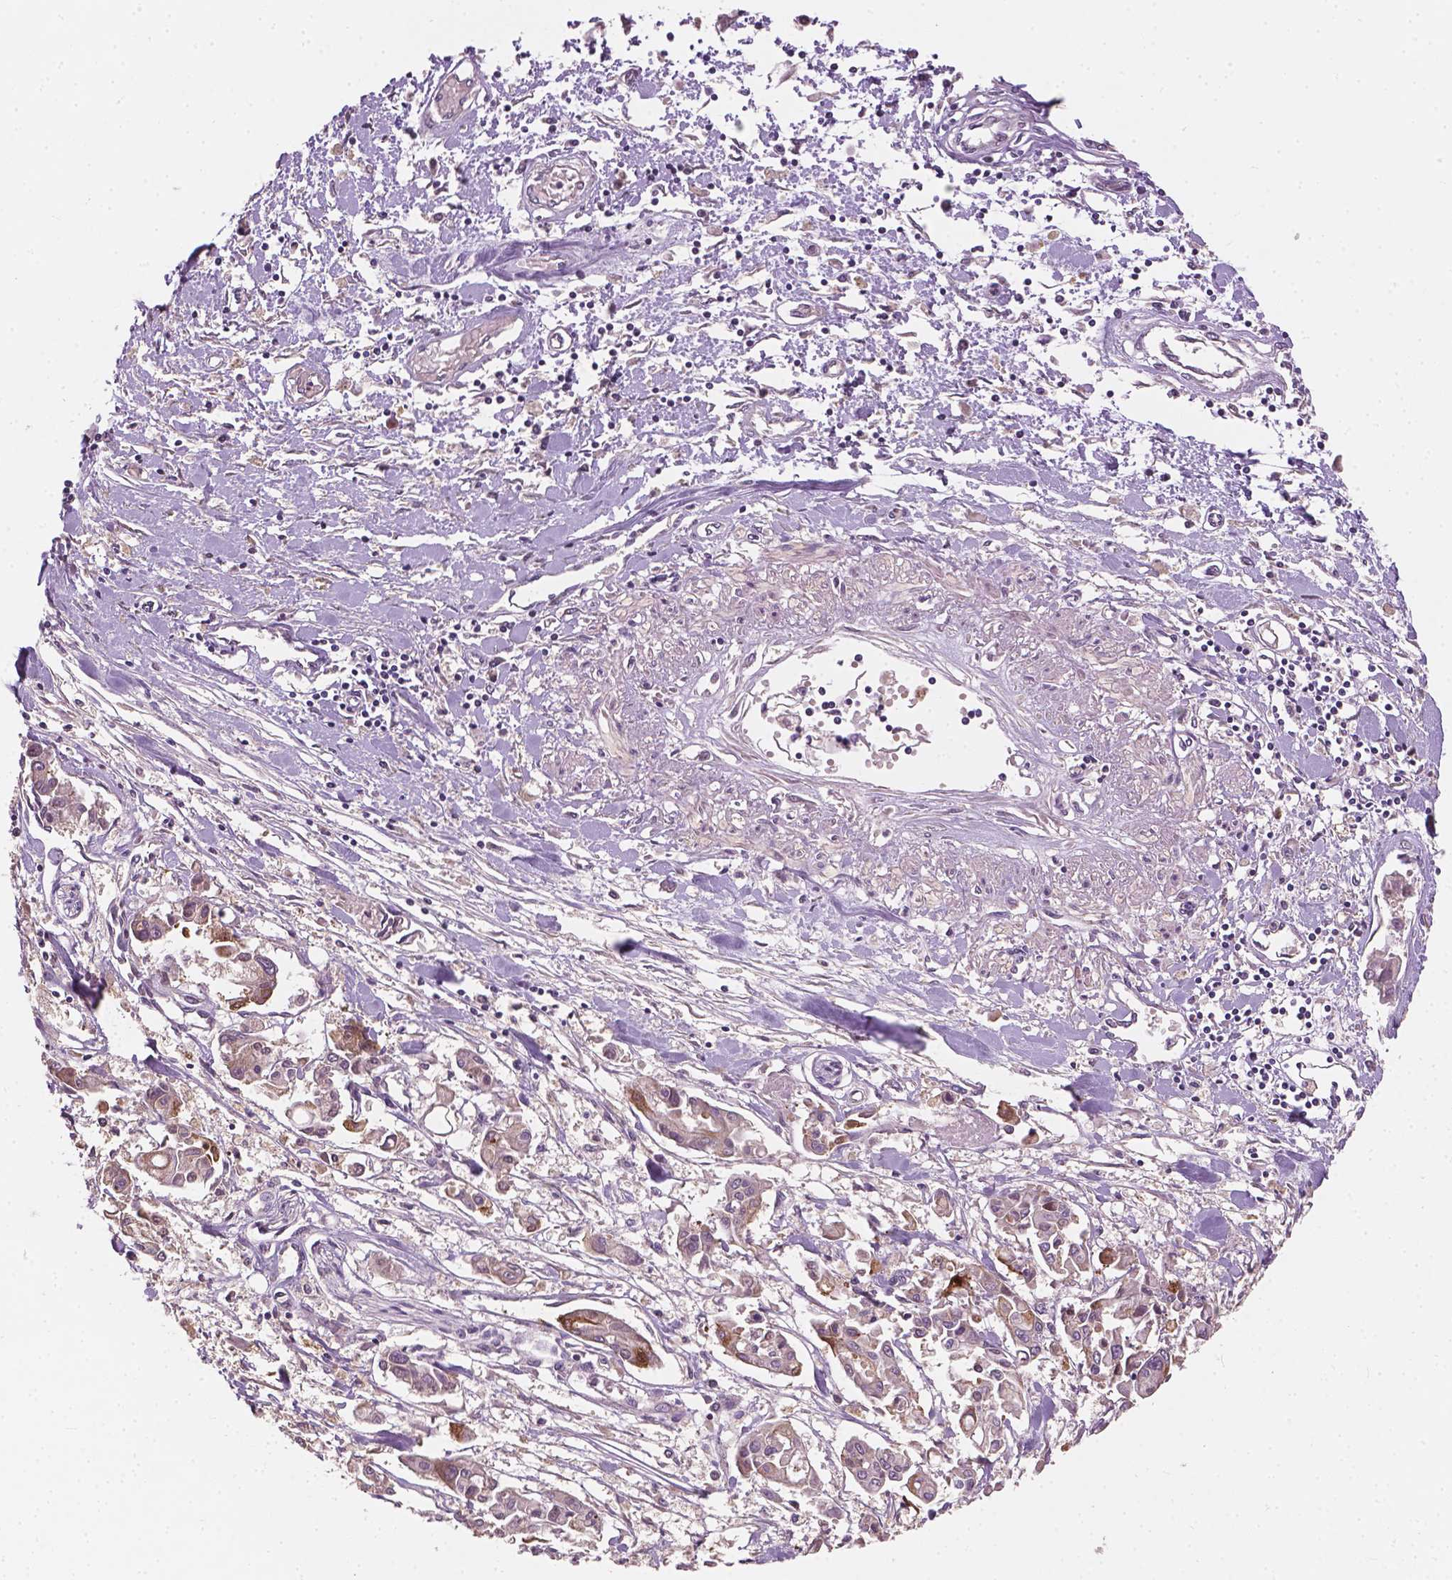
{"staining": {"intensity": "moderate", "quantity": "<25%", "location": "cytoplasmic/membranous"}, "tissue": "pancreatic cancer", "cell_type": "Tumor cells", "image_type": "cancer", "snomed": [{"axis": "morphology", "description": "Adenocarcinoma, NOS"}, {"axis": "topography", "description": "Pancreas"}], "caption": "High-magnification brightfield microscopy of pancreatic cancer (adenocarcinoma) stained with DAB (3,3'-diaminobenzidine) (brown) and counterstained with hematoxylin (blue). tumor cells exhibit moderate cytoplasmic/membranous positivity is appreciated in approximately<25% of cells.", "gene": "KRT17", "patient": {"sex": "male", "age": 61}}